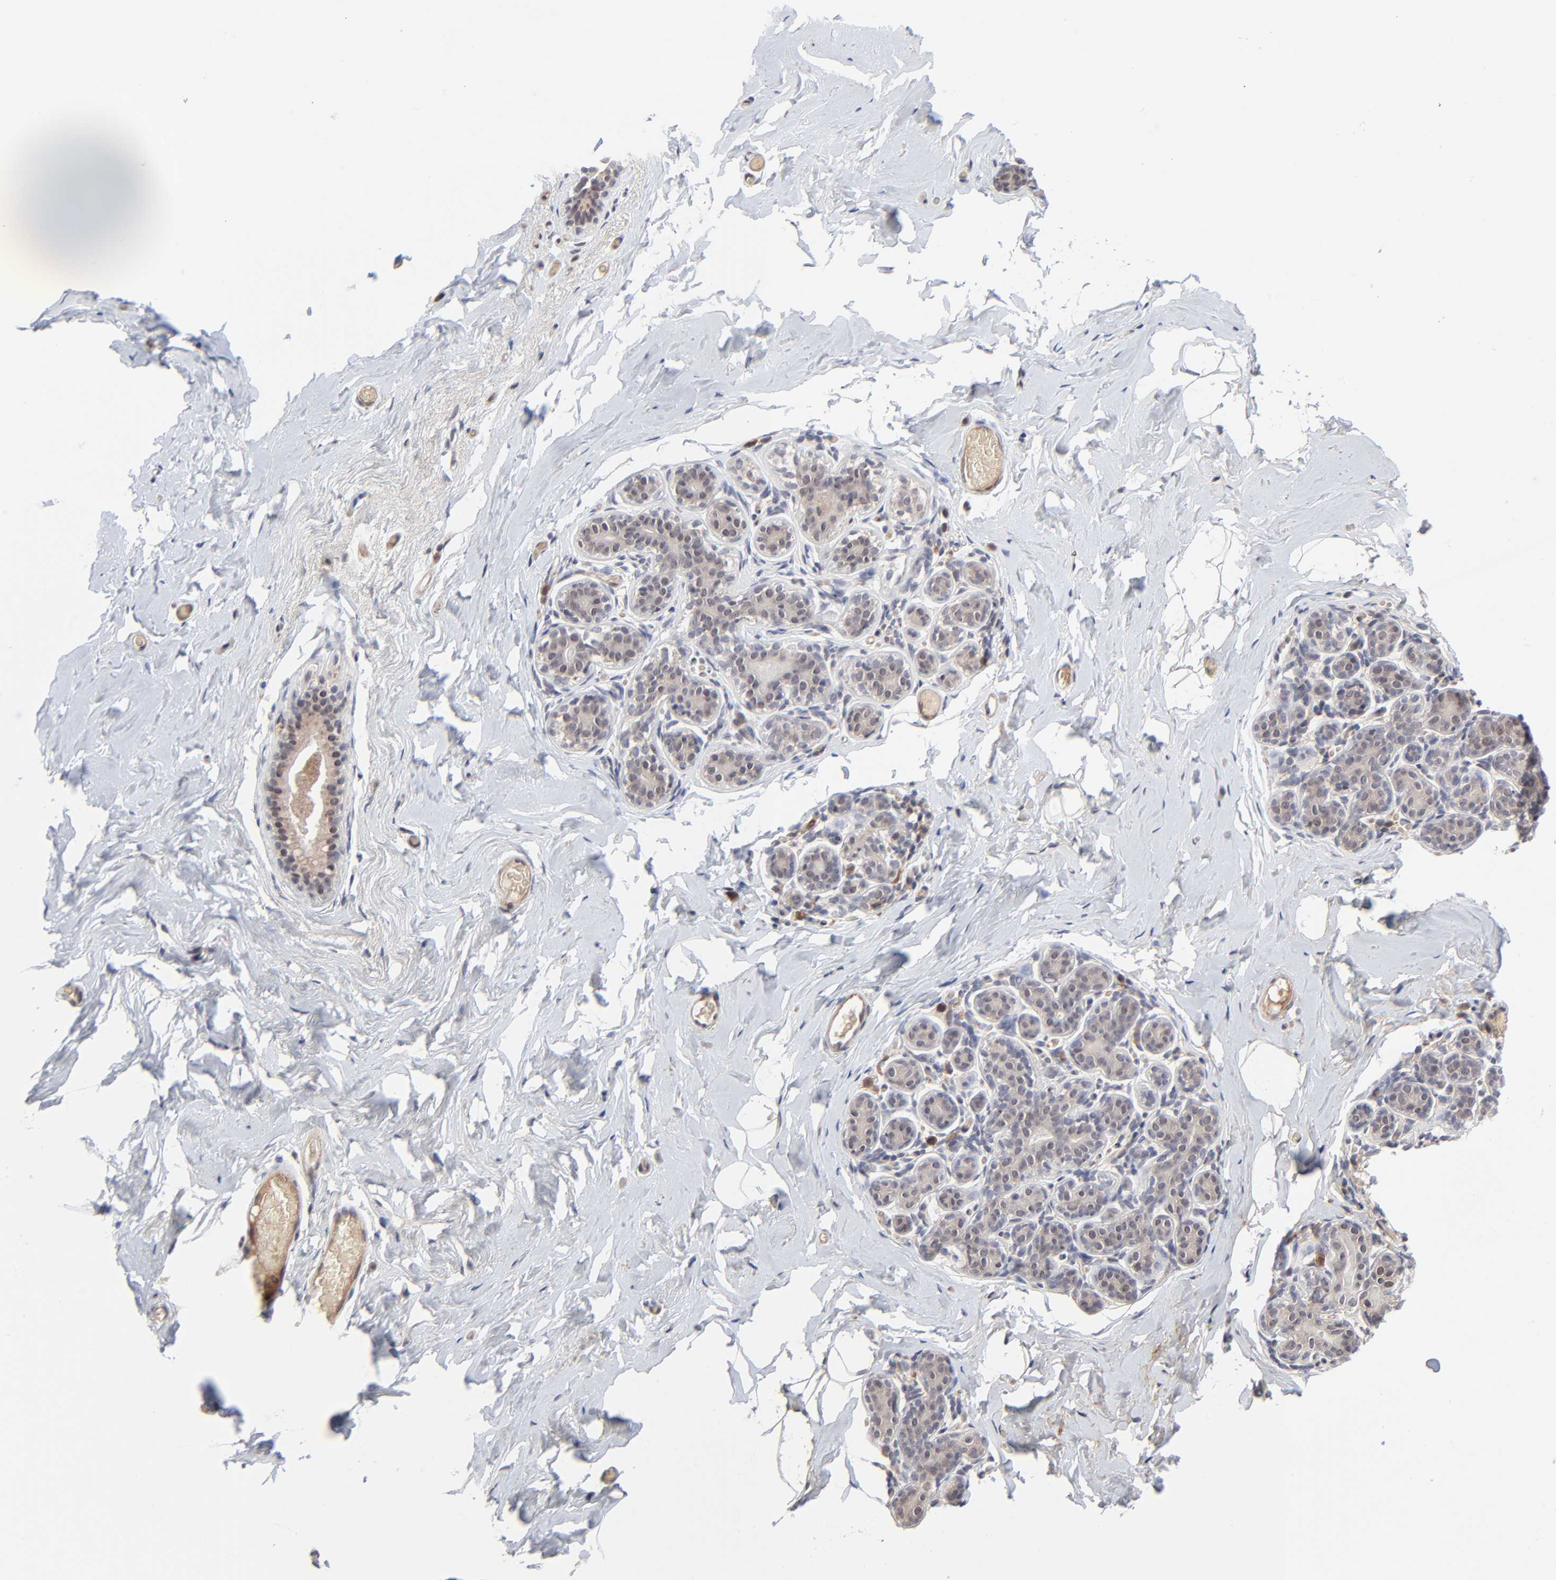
{"staining": {"intensity": "negative", "quantity": "none", "location": "none"}, "tissue": "breast", "cell_type": "Adipocytes", "image_type": "normal", "snomed": [{"axis": "morphology", "description": "Normal tissue, NOS"}, {"axis": "topography", "description": "Breast"}, {"axis": "topography", "description": "Soft tissue"}], "caption": "High power microscopy micrograph of an immunohistochemistry micrograph of benign breast, revealing no significant expression in adipocytes. The staining was performed using DAB to visualize the protein expression in brown, while the nuclei were stained in blue with hematoxylin (Magnification: 20x).", "gene": "CASP10", "patient": {"sex": "female", "age": 75}}